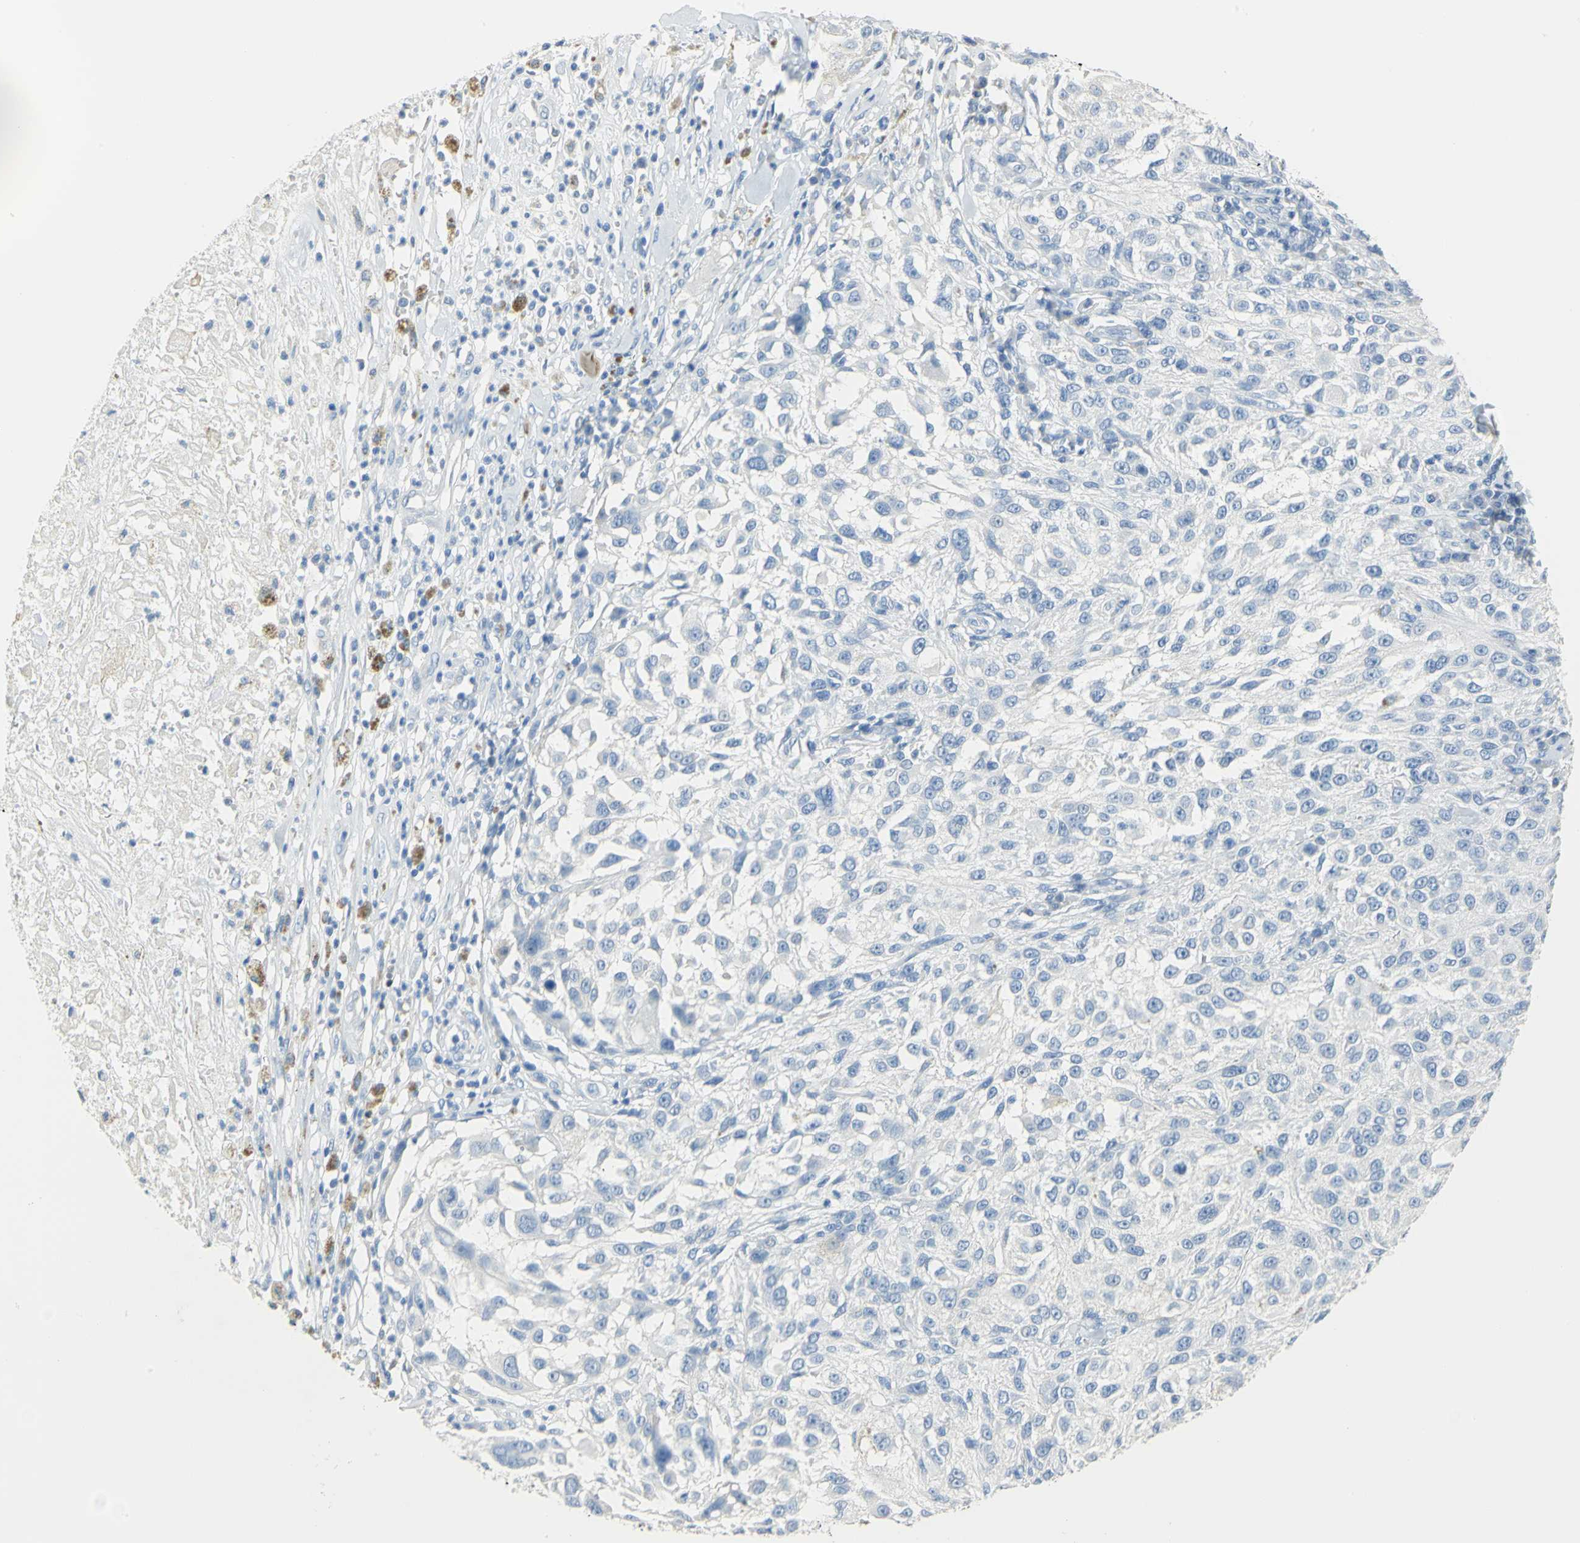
{"staining": {"intensity": "negative", "quantity": "none", "location": "none"}, "tissue": "melanoma", "cell_type": "Tumor cells", "image_type": "cancer", "snomed": [{"axis": "morphology", "description": "Necrosis, NOS"}, {"axis": "morphology", "description": "Malignant melanoma, NOS"}, {"axis": "topography", "description": "Skin"}], "caption": "The immunohistochemistry micrograph has no significant expression in tumor cells of malignant melanoma tissue.", "gene": "CA3", "patient": {"sex": "female", "age": 87}}